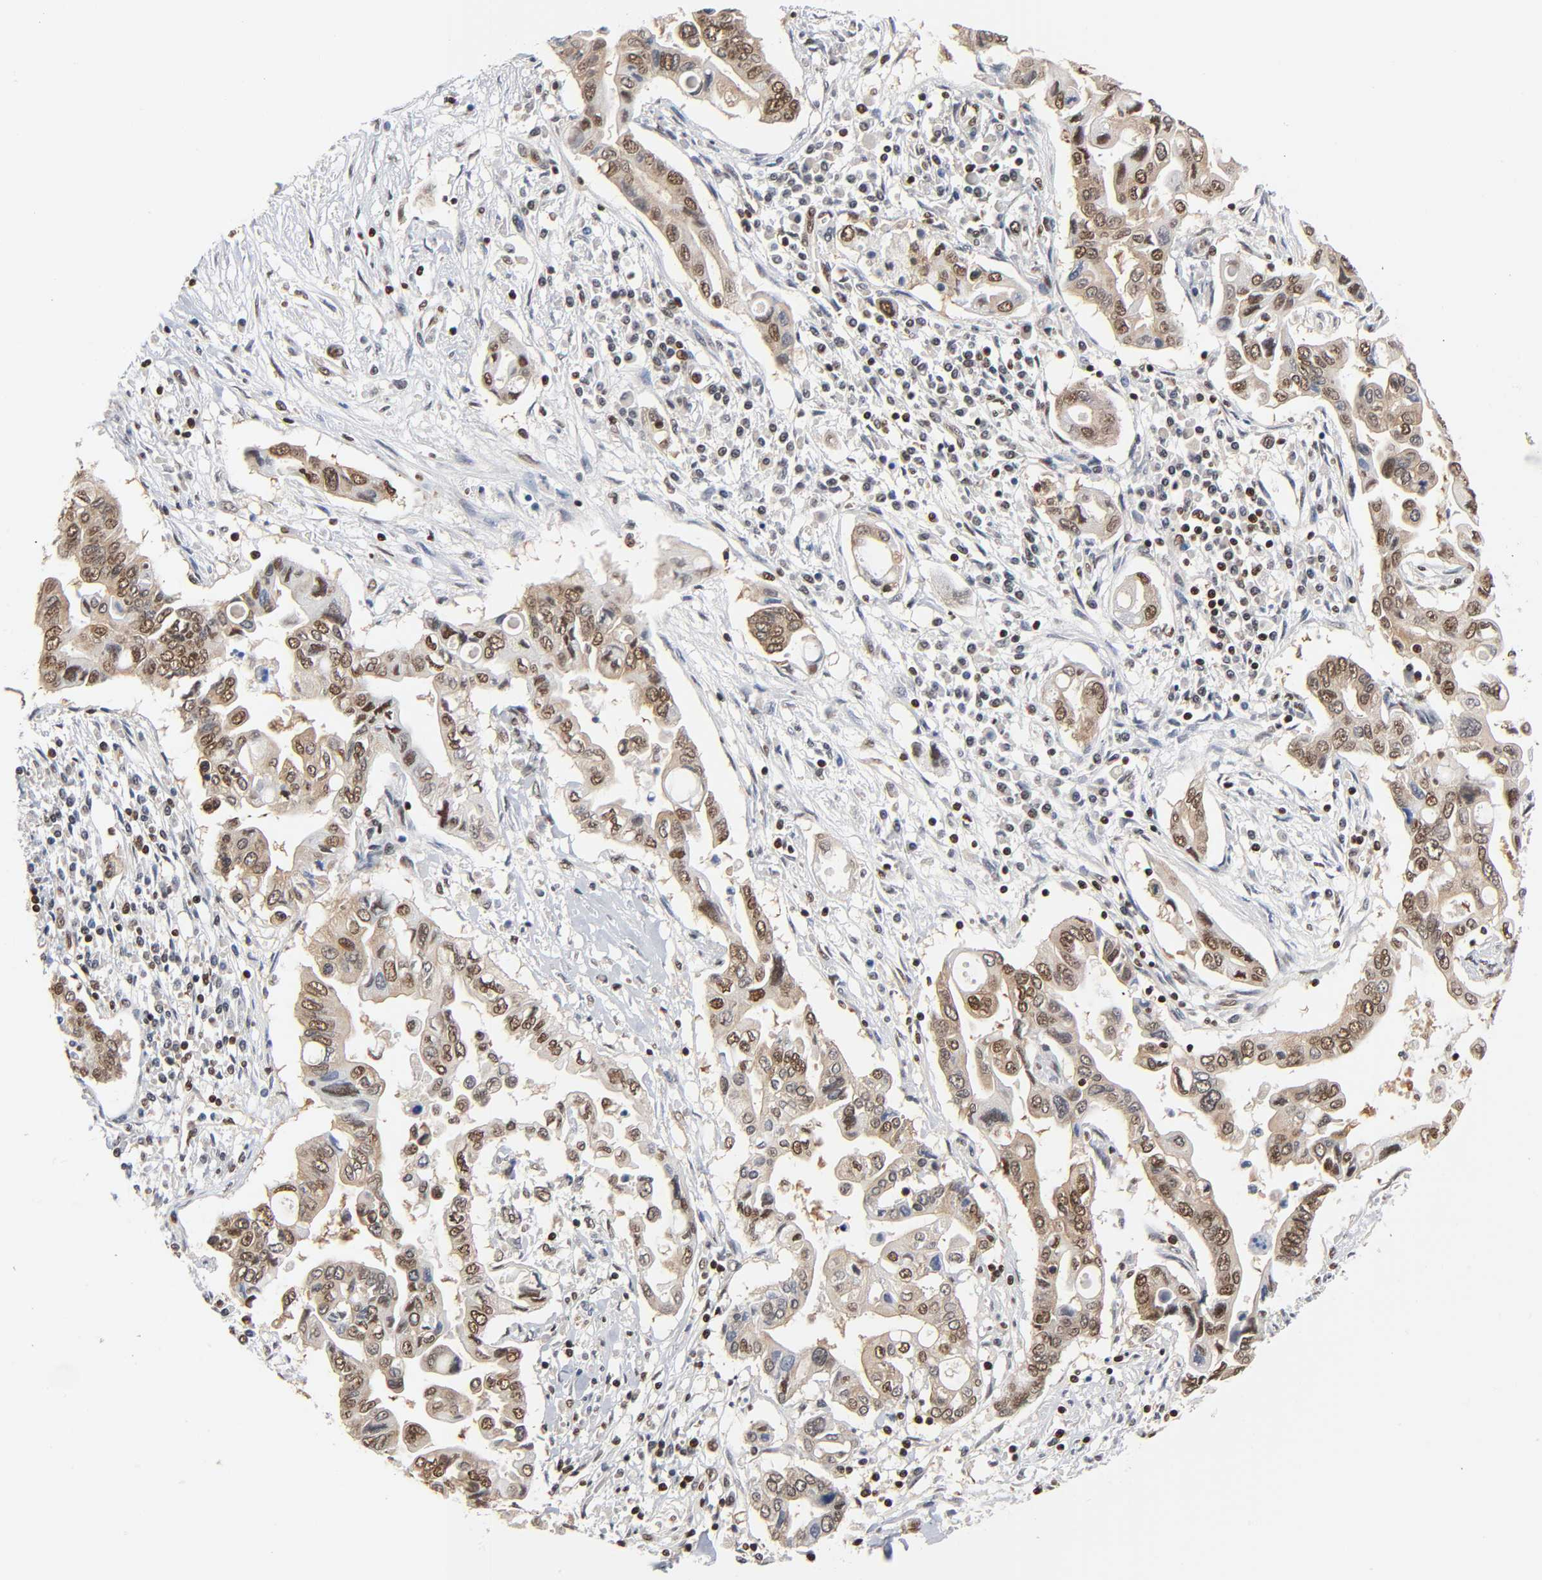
{"staining": {"intensity": "strong", "quantity": ">75%", "location": "nuclear"}, "tissue": "pancreatic cancer", "cell_type": "Tumor cells", "image_type": "cancer", "snomed": [{"axis": "morphology", "description": "Adenocarcinoma, NOS"}, {"axis": "topography", "description": "Pancreas"}], "caption": "This image reveals immunohistochemistry (IHC) staining of adenocarcinoma (pancreatic), with high strong nuclear expression in about >75% of tumor cells.", "gene": "ILKAP", "patient": {"sex": "female", "age": 57}}